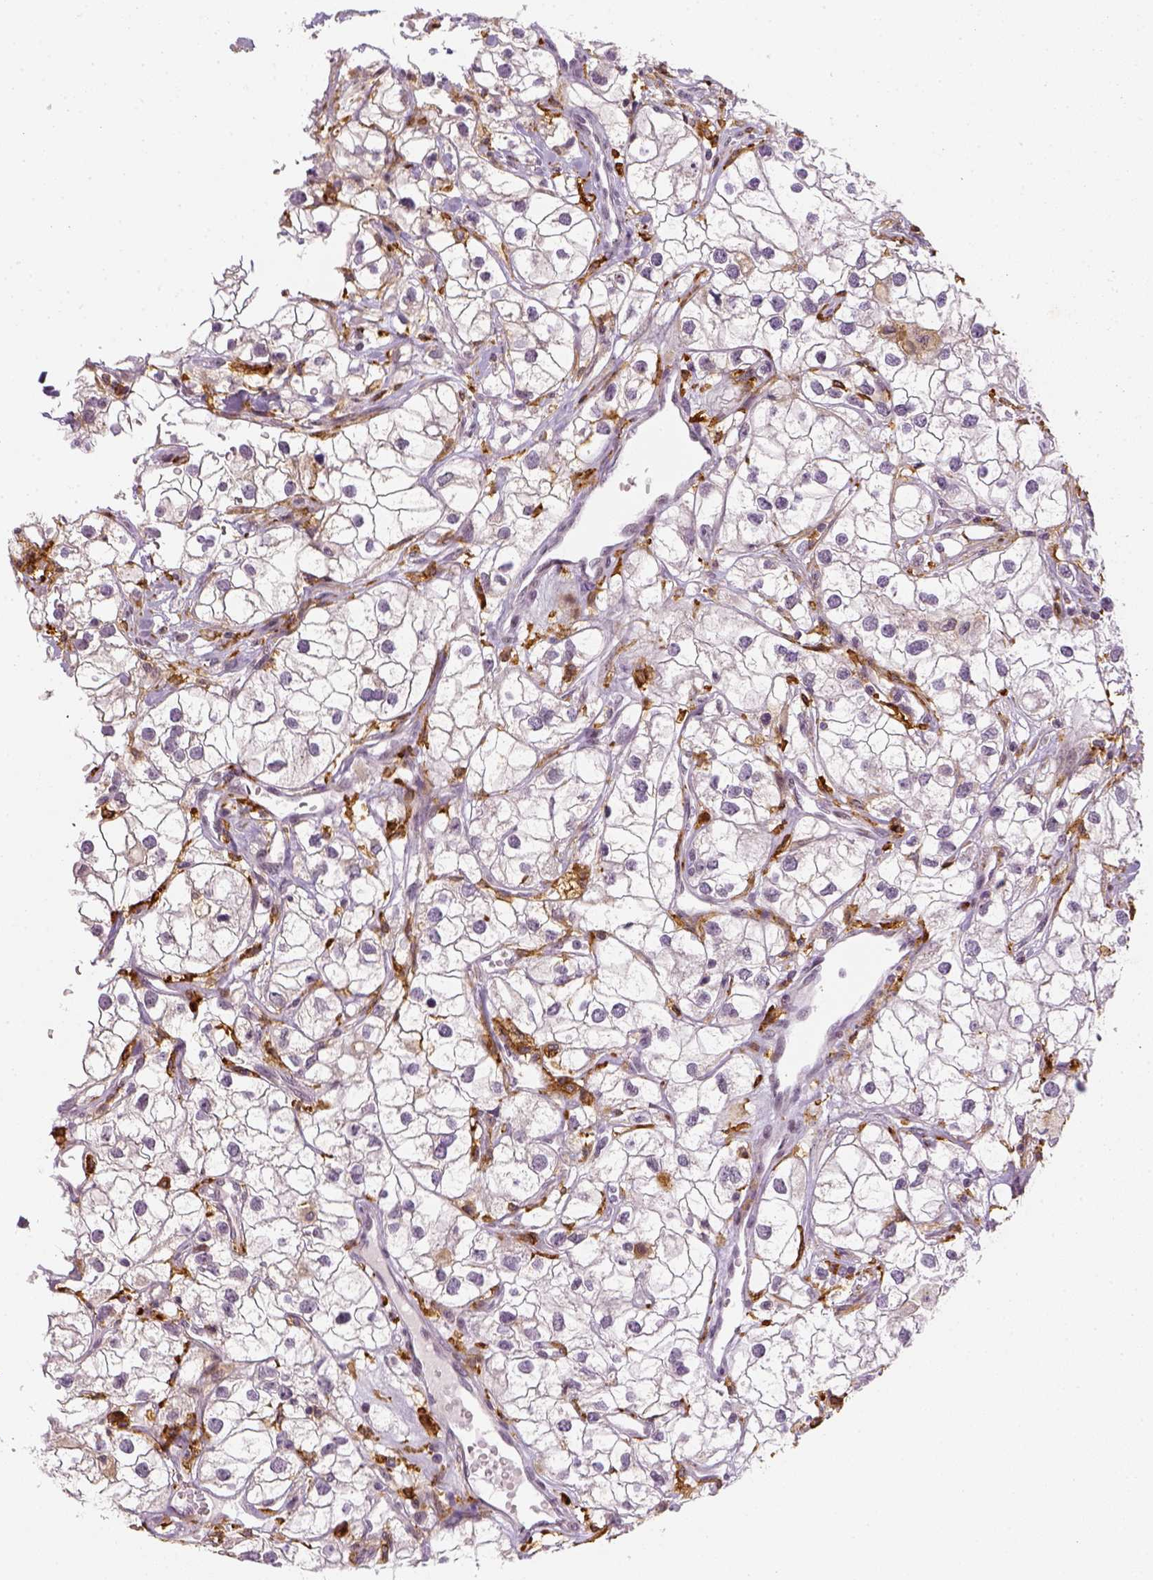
{"staining": {"intensity": "negative", "quantity": "none", "location": "none"}, "tissue": "renal cancer", "cell_type": "Tumor cells", "image_type": "cancer", "snomed": [{"axis": "morphology", "description": "Adenocarcinoma, NOS"}, {"axis": "topography", "description": "Kidney"}], "caption": "IHC of human renal cancer (adenocarcinoma) exhibits no expression in tumor cells. (Brightfield microscopy of DAB IHC at high magnification).", "gene": "CD14", "patient": {"sex": "male", "age": 59}}